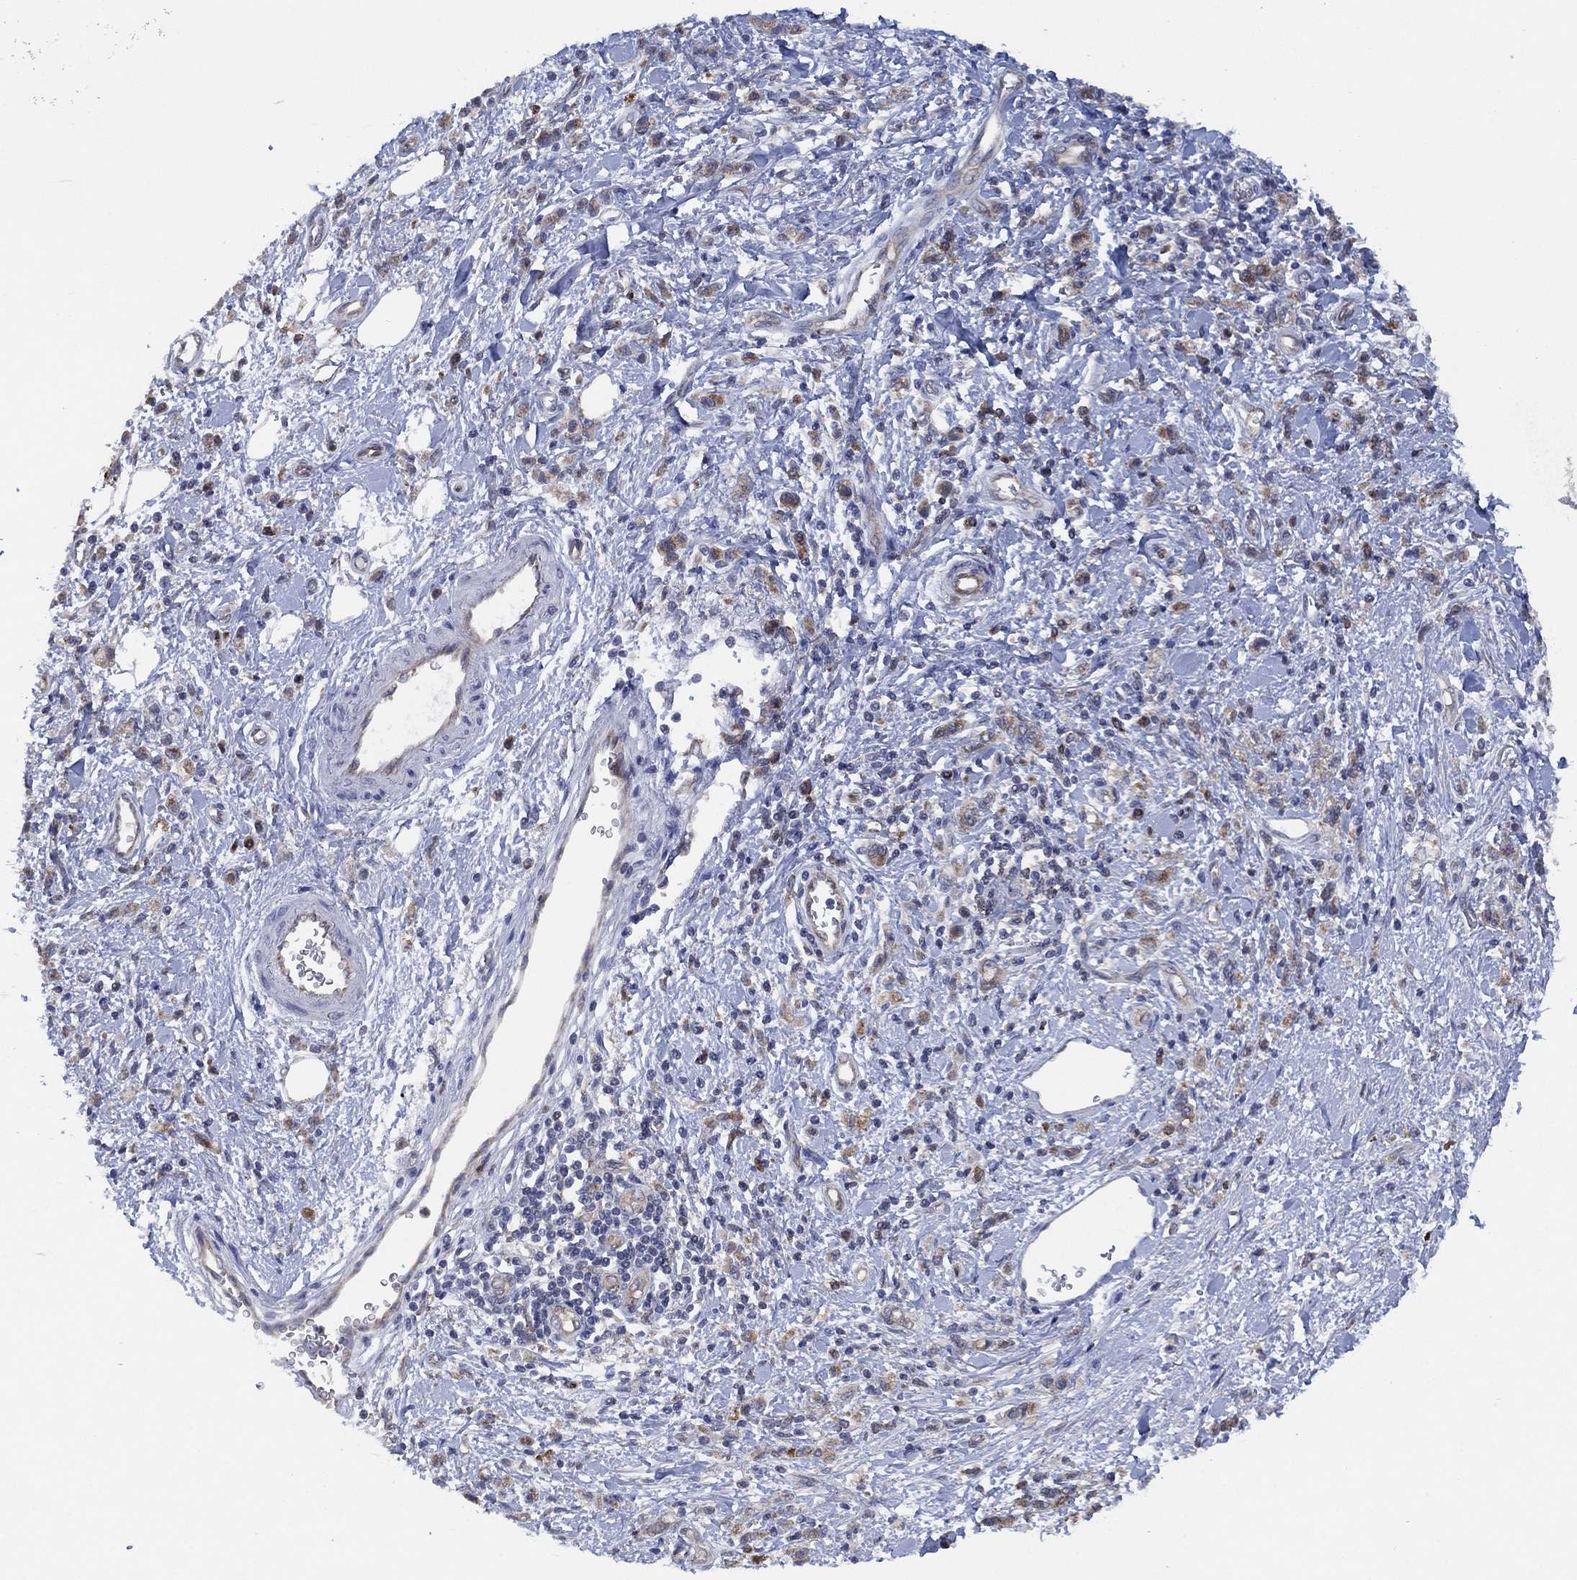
{"staining": {"intensity": "moderate", "quantity": ">75%", "location": "cytoplasmic/membranous"}, "tissue": "stomach cancer", "cell_type": "Tumor cells", "image_type": "cancer", "snomed": [{"axis": "morphology", "description": "Adenocarcinoma, NOS"}, {"axis": "topography", "description": "Stomach"}], "caption": "A medium amount of moderate cytoplasmic/membranous positivity is identified in about >75% of tumor cells in adenocarcinoma (stomach) tissue. The protein is stained brown, and the nuclei are stained in blue (DAB IHC with brightfield microscopy, high magnification).", "gene": "FES", "patient": {"sex": "male", "age": 77}}